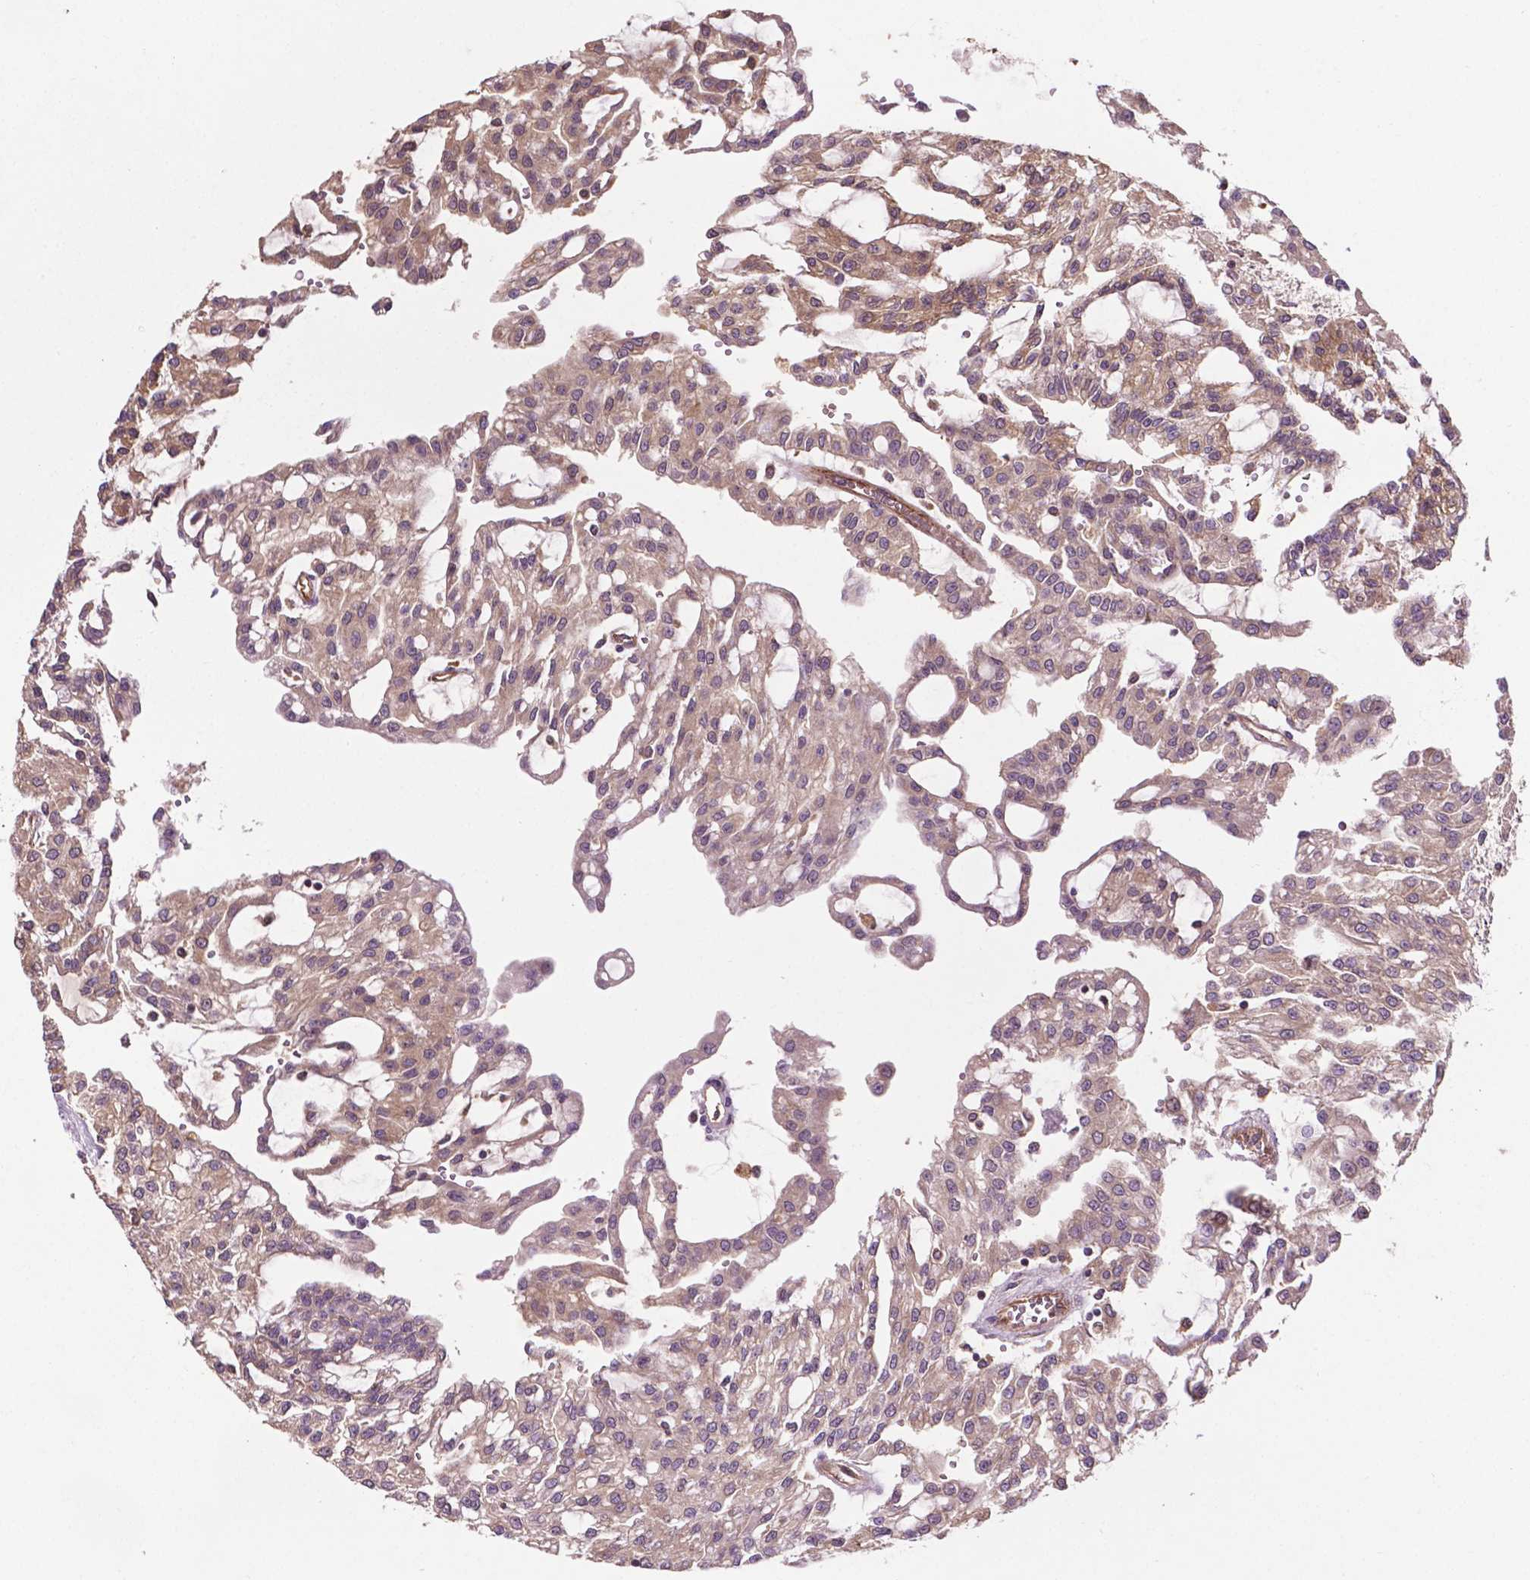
{"staining": {"intensity": "weak", "quantity": ">75%", "location": "cytoplasmic/membranous"}, "tissue": "renal cancer", "cell_type": "Tumor cells", "image_type": "cancer", "snomed": [{"axis": "morphology", "description": "Adenocarcinoma, NOS"}, {"axis": "topography", "description": "Kidney"}], "caption": "A high-resolution image shows IHC staining of adenocarcinoma (renal), which demonstrates weak cytoplasmic/membranous expression in about >75% of tumor cells.", "gene": "GJA9", "patient": {"sex": "male", "age": 63}}